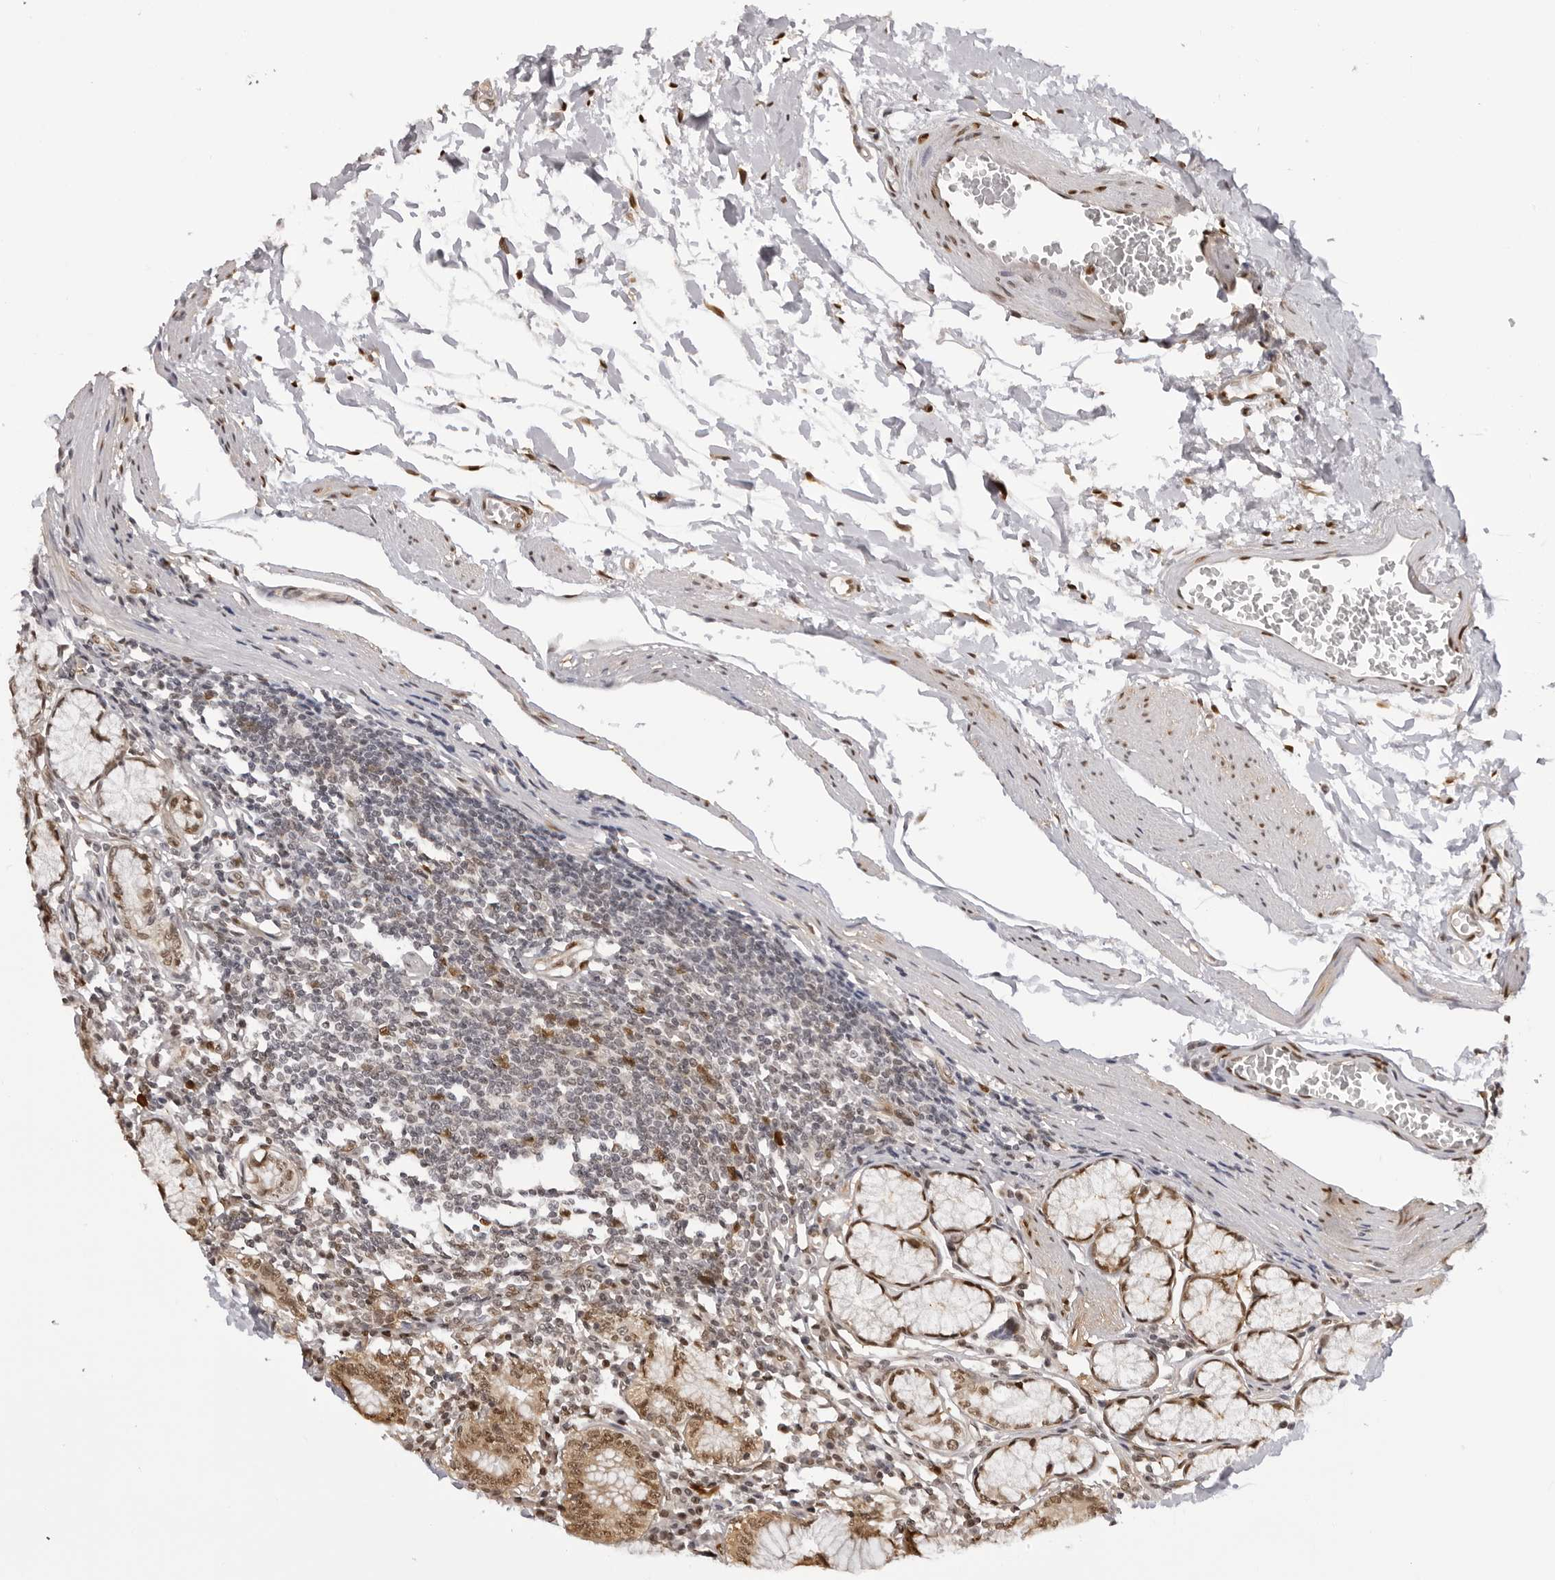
{"staining": {"intensity": "moderate", "quantity": ">75%", "location": "cytoplasmic/membranous,nuclear"}, "tissue": "stomach", "cell_type": "Glandular cells", "image_type": "normal", "snomed": [{"axis": "morphology", "description": "Normal tissue, NOS"}, {"axis": "topography", "description": "Stomach"}], "caption": "The histopathology image displays immunohistochemical staining of normal stomach. There is moderate cytoplasmic/membranous,nuclear expression is present in about >75% of glandular cells. (DAB IHC, brown staining for protein, blue staining for nuclei).", "gene": "HSPA4", "patient": {"sex": "male", "age": 55}}